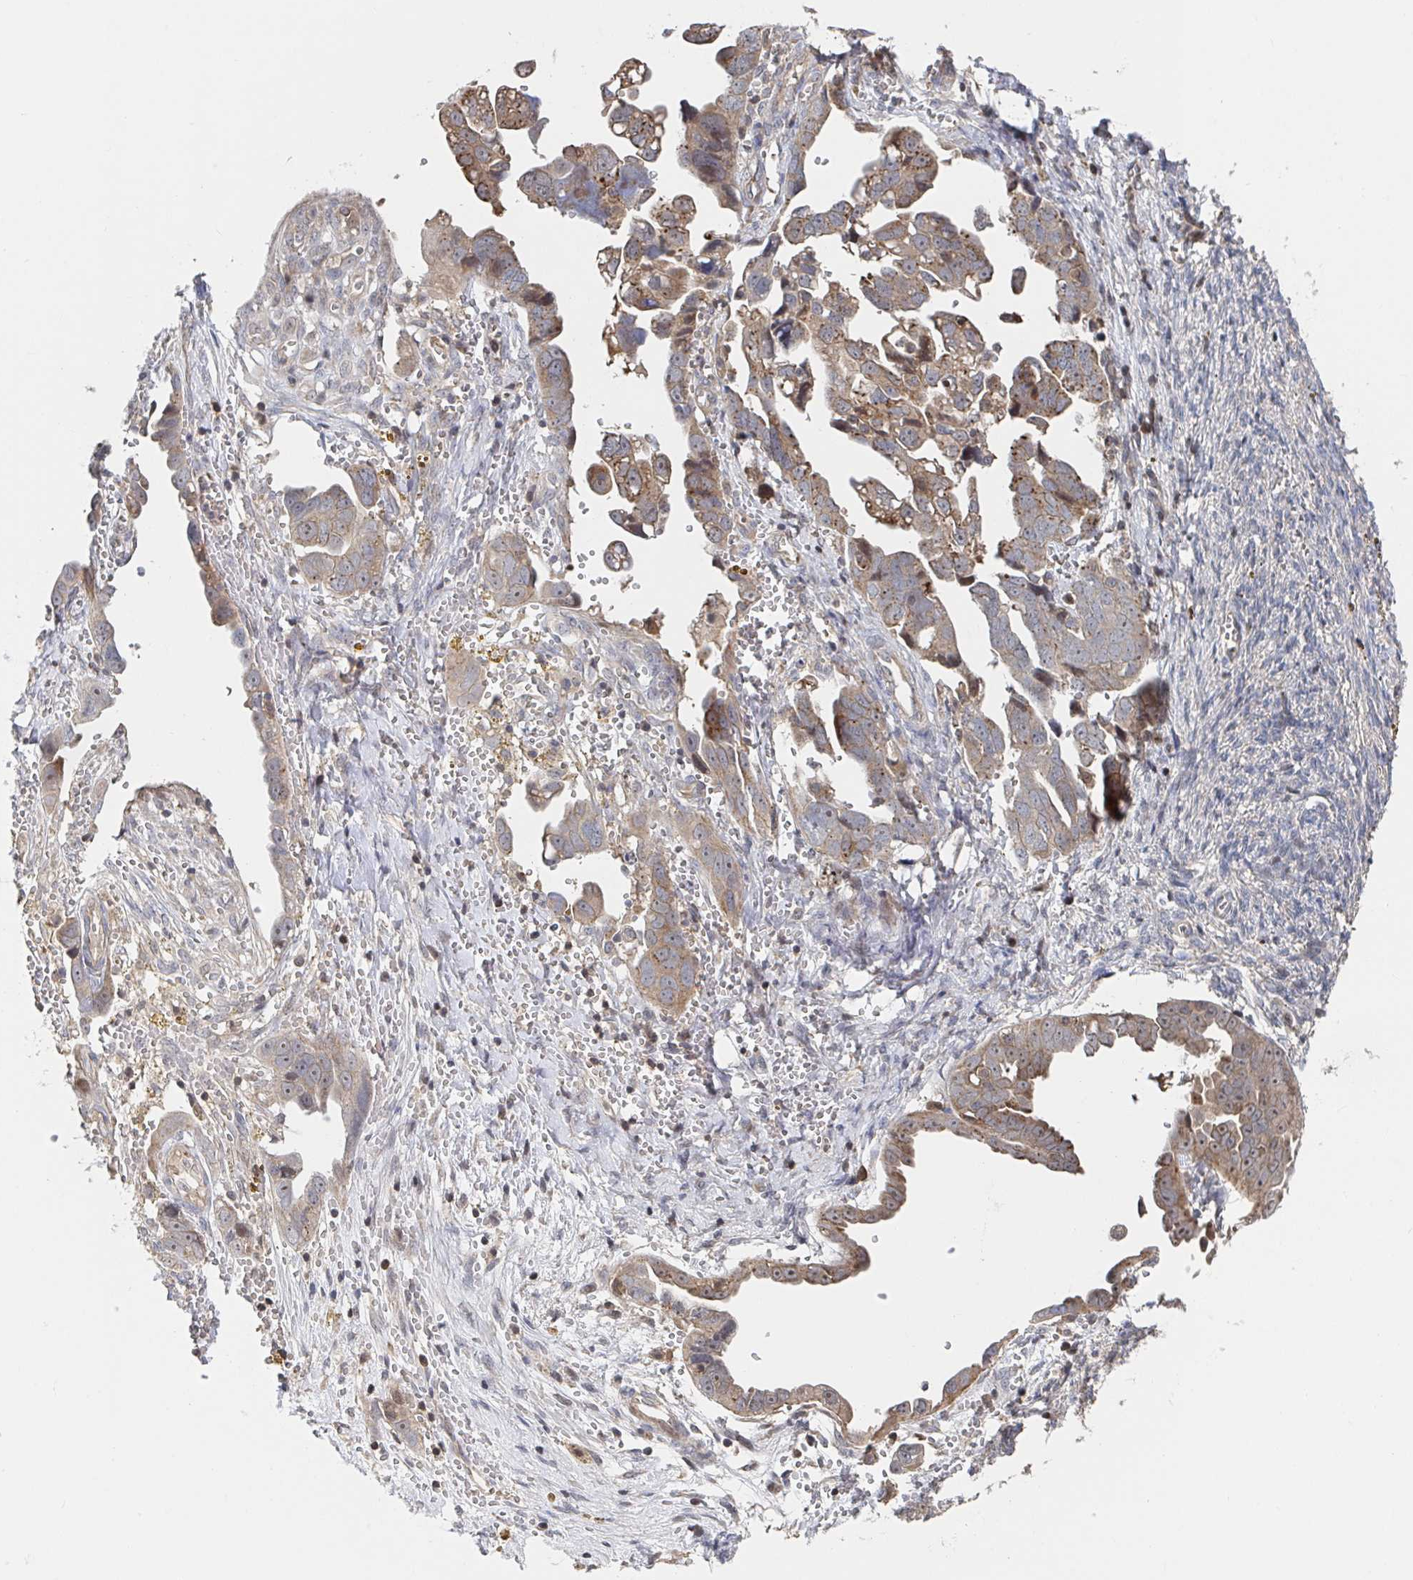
{"staining": {"intensity": "moderate", "quantity": "25%-75%", "location": "cytoplasmic/membranous"}, "tissue": "ovarian cancer", "cell_type": "Tumor cells", "image_type": "cancer", "snomed": [{"axis": "morphology", "description": "Cystadenocarcinoma, serous, NOS"}, {"axis": "topography", "description": "Ovary"}], "caption": "Immunohistochemical staining of serous cystadenocarcinoma (ovarian) shows moderate cytoplasmic/membranous protein positivity in about 25%-75% of tumor cells. (IHC, brightfield microscopy, high magnification).", "gene": "DHRS12", "patient": {"sex": "female", "age": 59}}